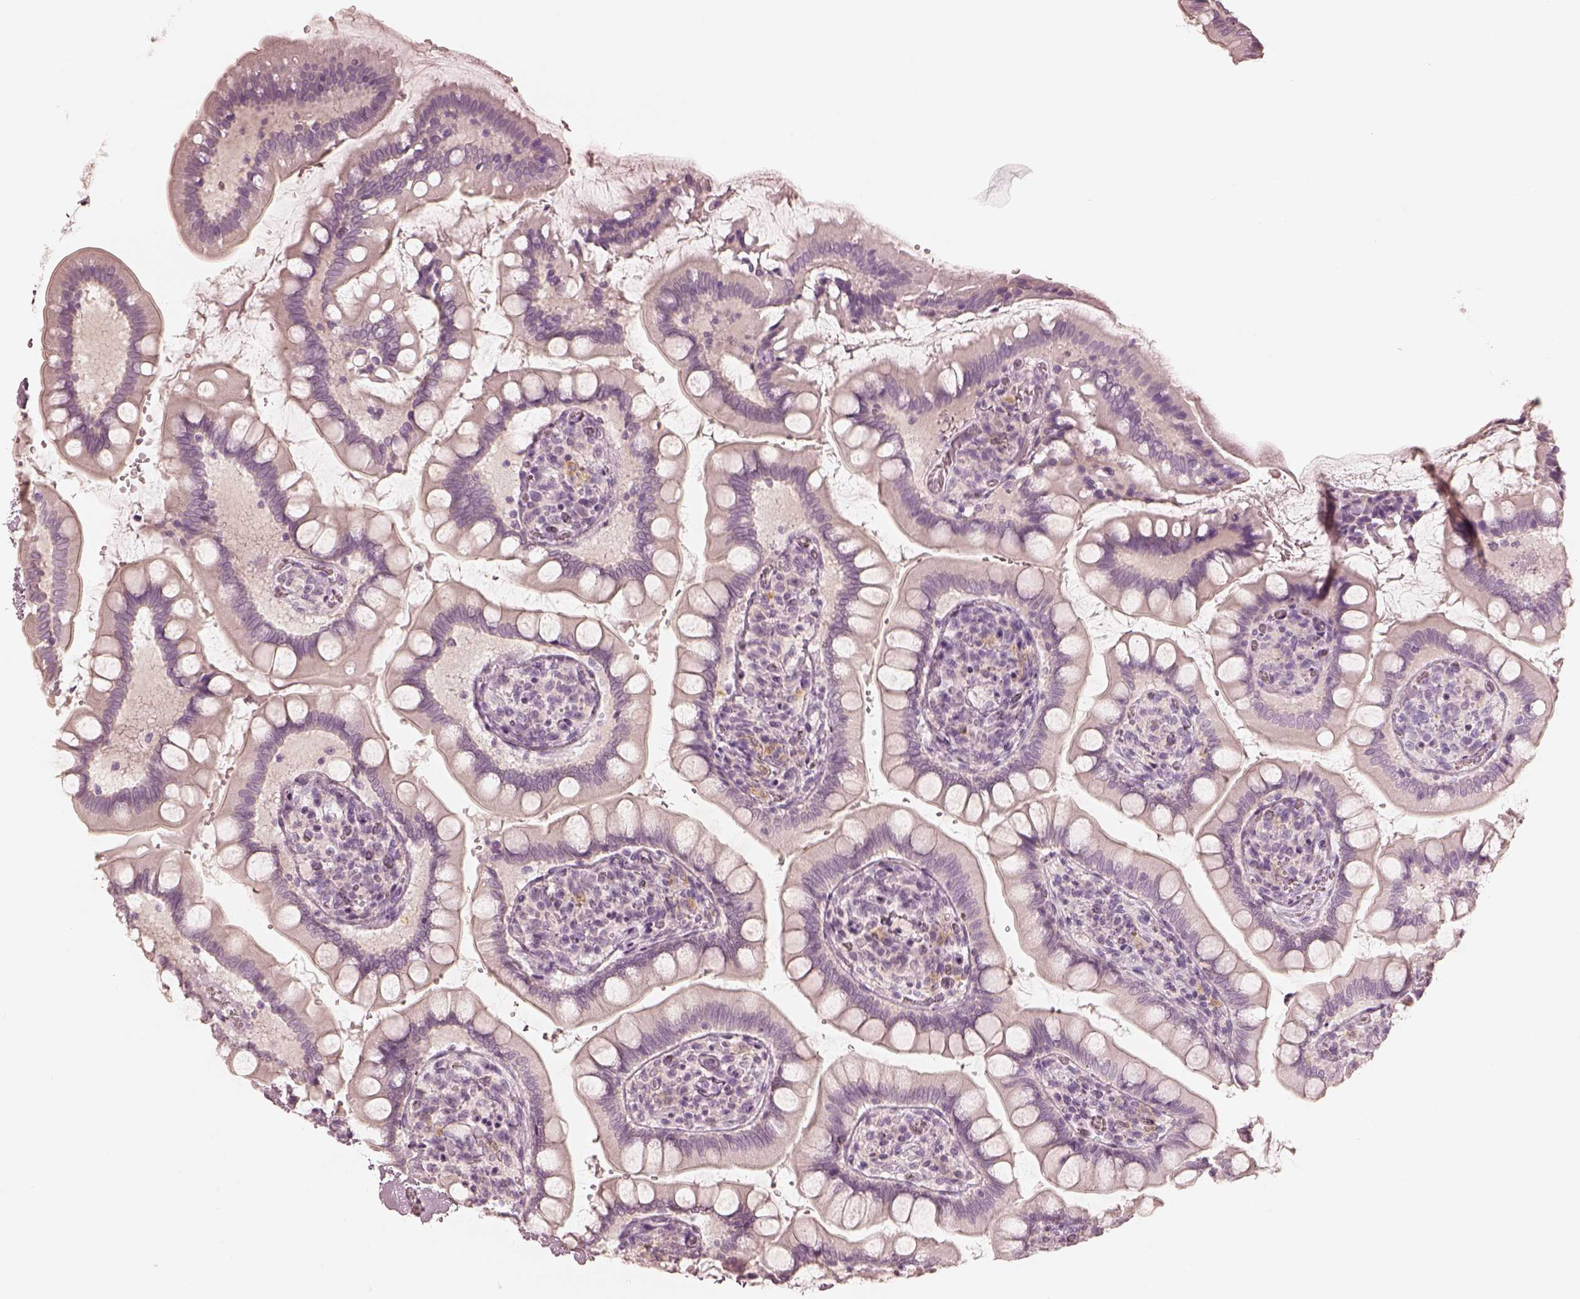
{"staining": {"intensity": "negative", "quantity": "none", "location": "none"}, "tissue": "small intestine", "cell_type": "Glandular cells", "image_type": "normal", "snomed": [{"axis": "morphology", "description": "Normal tissue, NOS"}, {"axis": "topography", "description": "Small intestine"}], "caption": "Immunohistochemistry (IHC) micrograph of normal human small intestine stained for a protein (brown), which exhibits no expression in glandular cells.", "gene": "CALR3", "patient": {"sex": "female", "age": 56}}